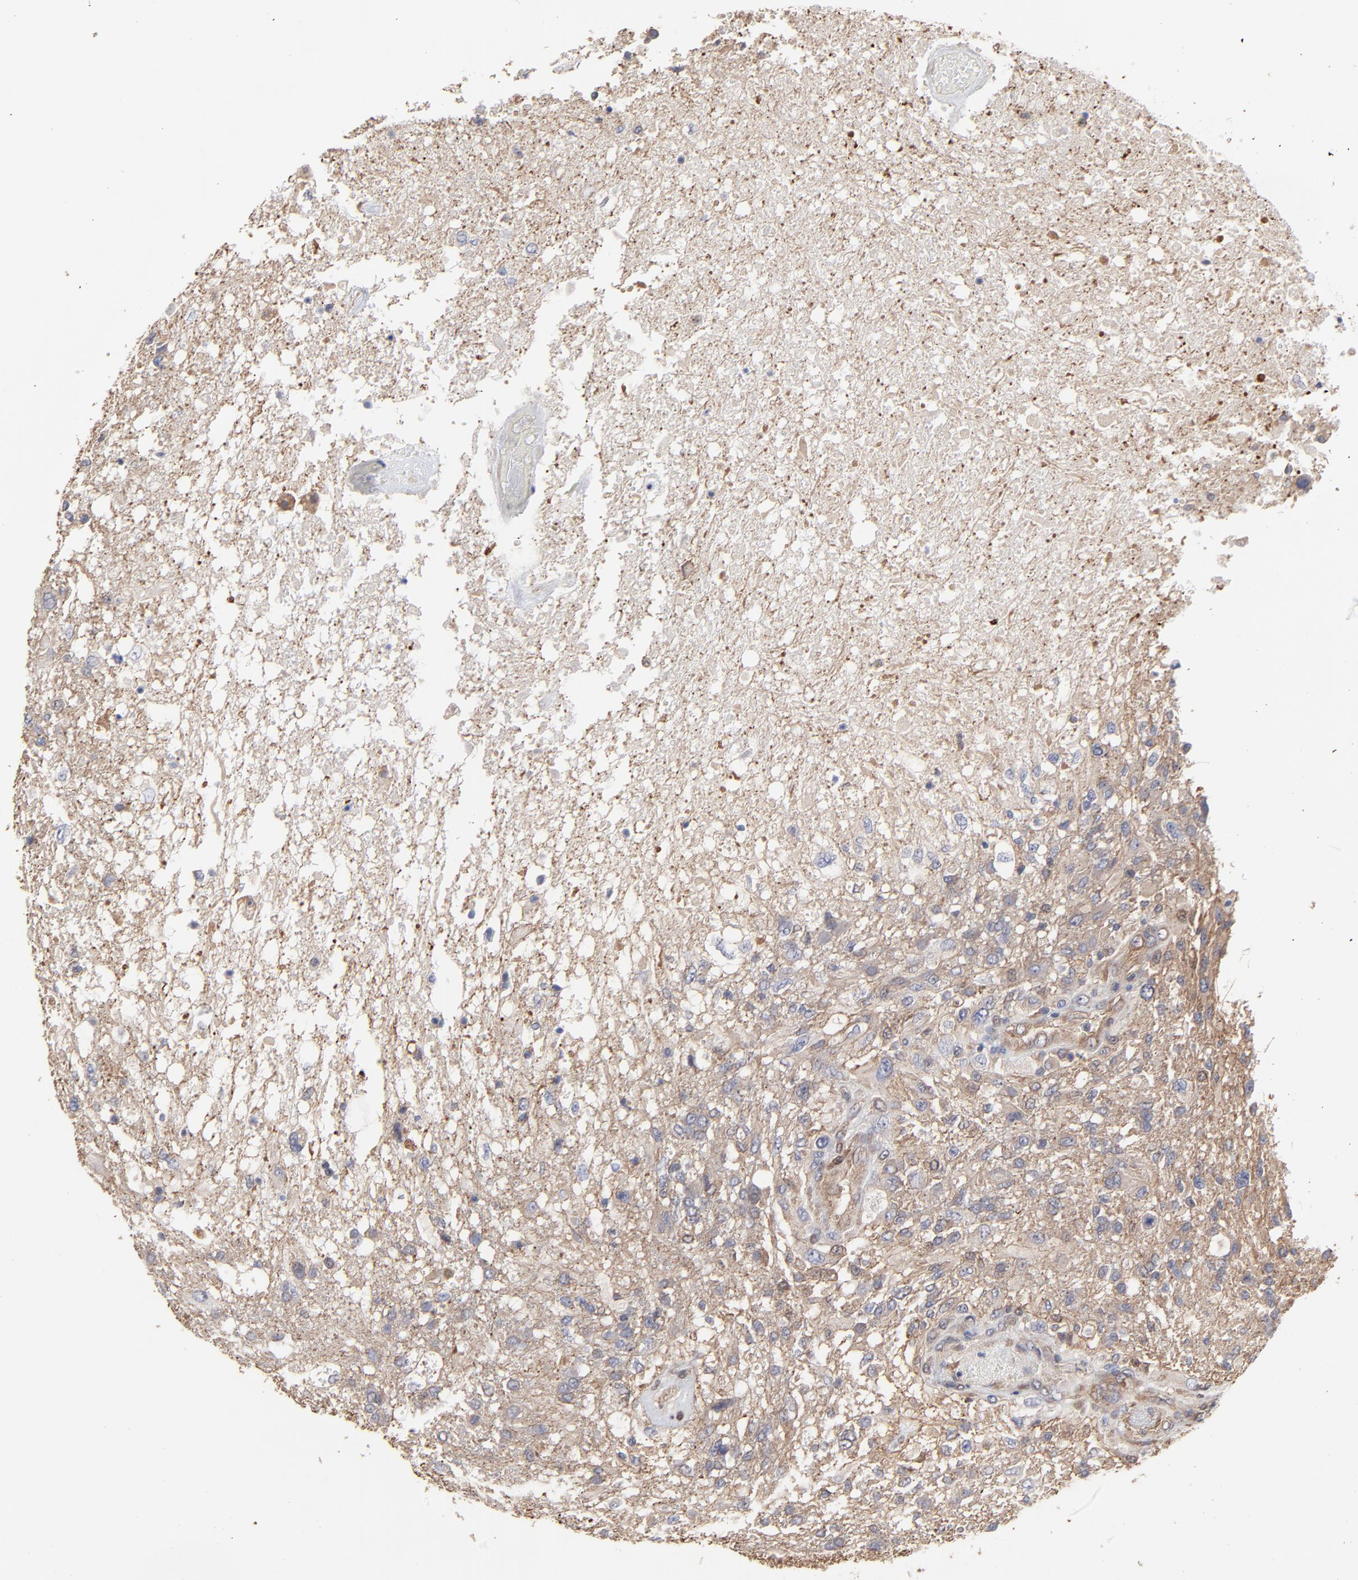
{"staining": {"intensity": "moderate", "quantity": "25%-75%", "location": "cytoplasmic/membranous"}, "tissue": "glioma", "cell_type": "Tumor cells", "image_type": "cancer", "snomed": [{"axis": "morphology", "description": "Glioma, malignant, High grade"}, {"axis": "topography", "description": "Cerebral cortex"}], "caption": "IHC micrograph of neoplastic tissue: glioma stained using immunohistochemistry displays medium levels of moderate protein expression localized specifically in the cytoplasmic/membranous of tumor cells, appearing as a cytoplasmic/membranous brown color.", "gene": "ARMT1", "patient": {"sex": "male", "age": 79}}